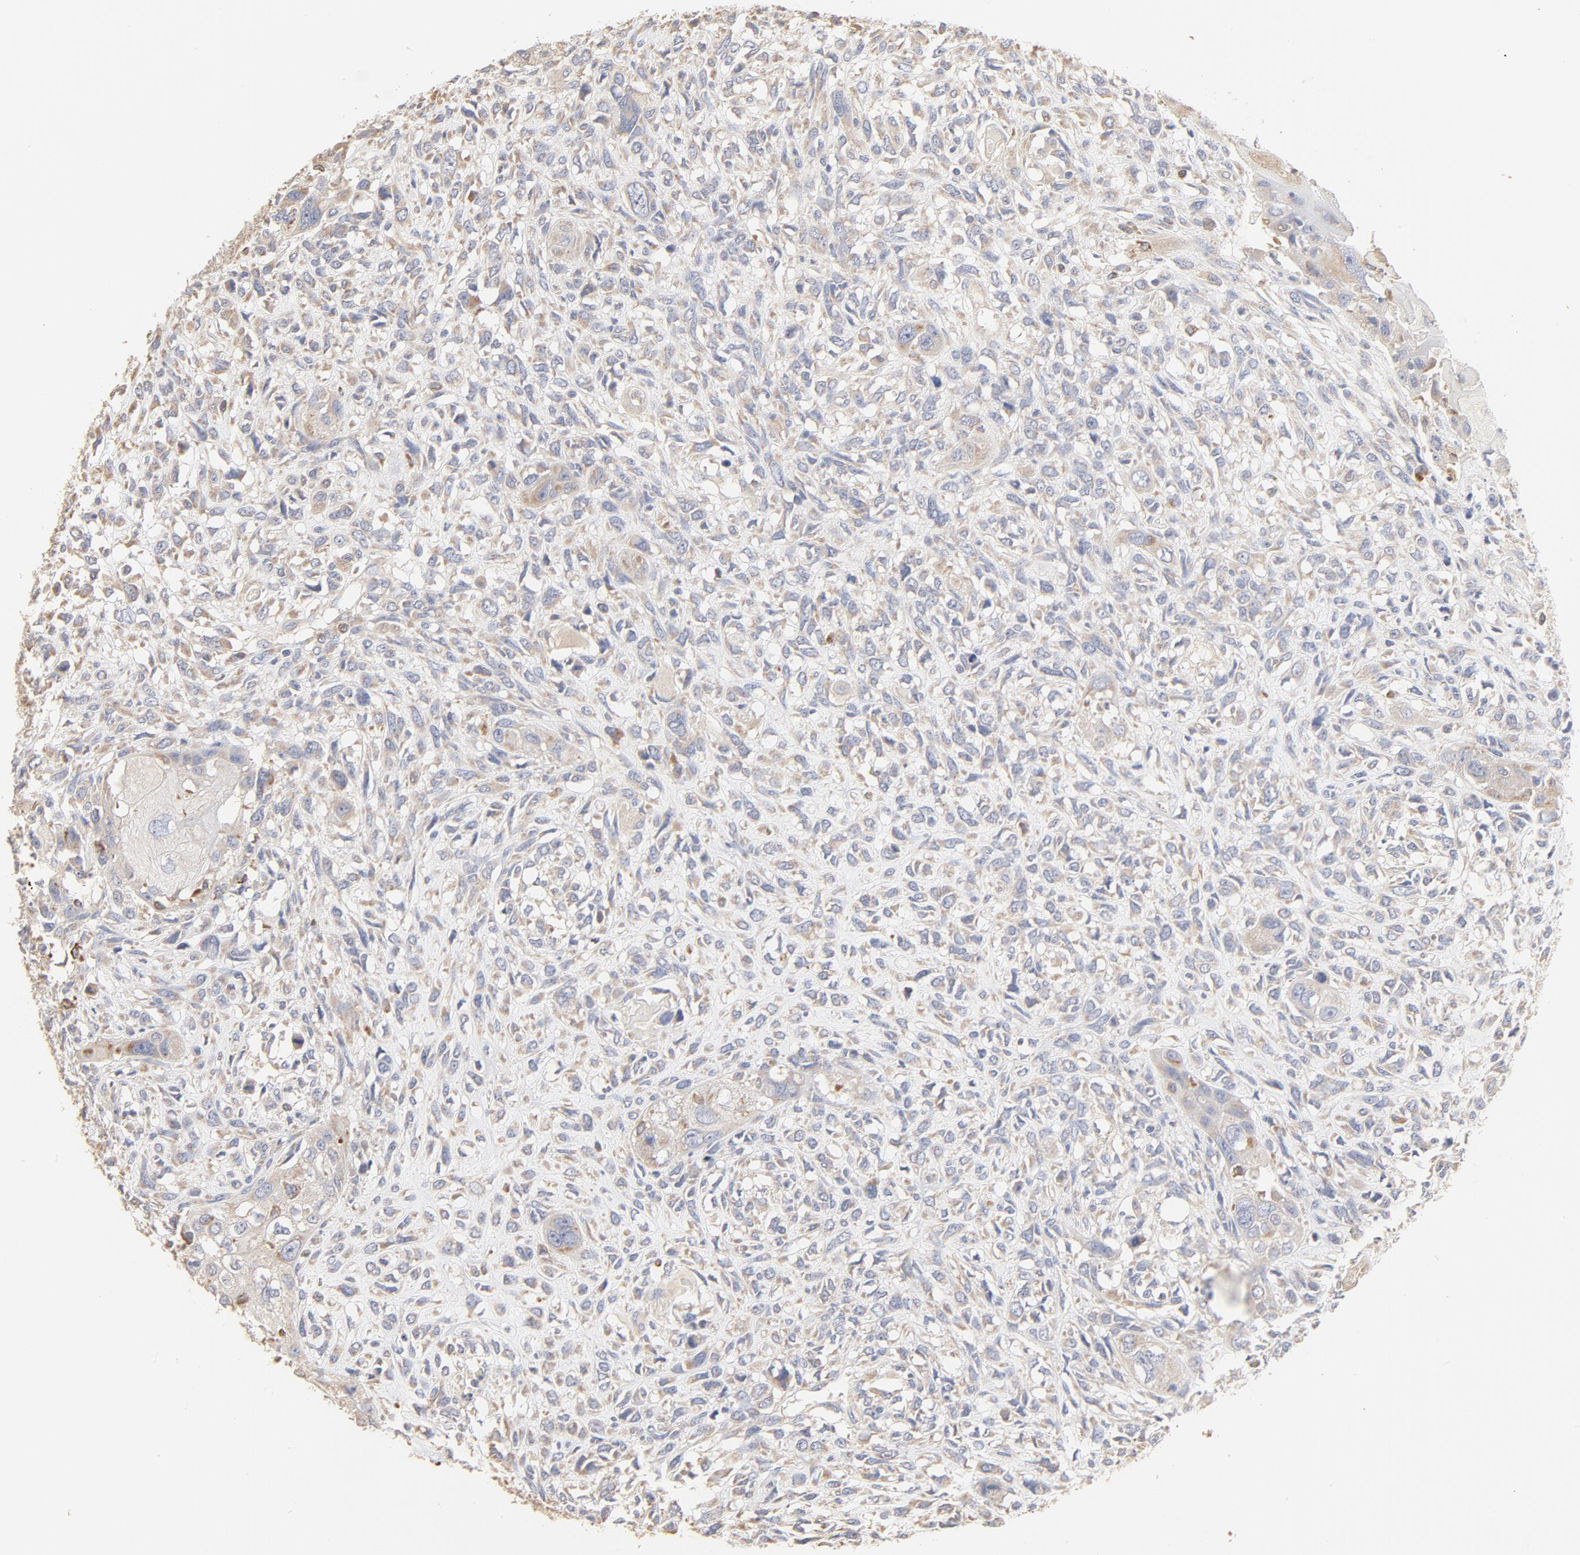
{"staining": {"intensity": "negative", "quantity": "none", "location": "none"}, "tissue": "head and neck cancer", "cell_type": "Tumor cells", "image_type": "cancer", "snomed": [{"axis": "morphology", "description": "Neoplasm, malignant, NOS"}, {"axis": "topography", "description": "Salivary gland"}, {"axis": "topography", "description": "Head-Neck"}], "caption": "The micrograph demonstrates no staining of tumor cells in head and neck neoplasm (malignant).", "gene": "FCGBP", "patient": {"sex": "male", "age": 43}}